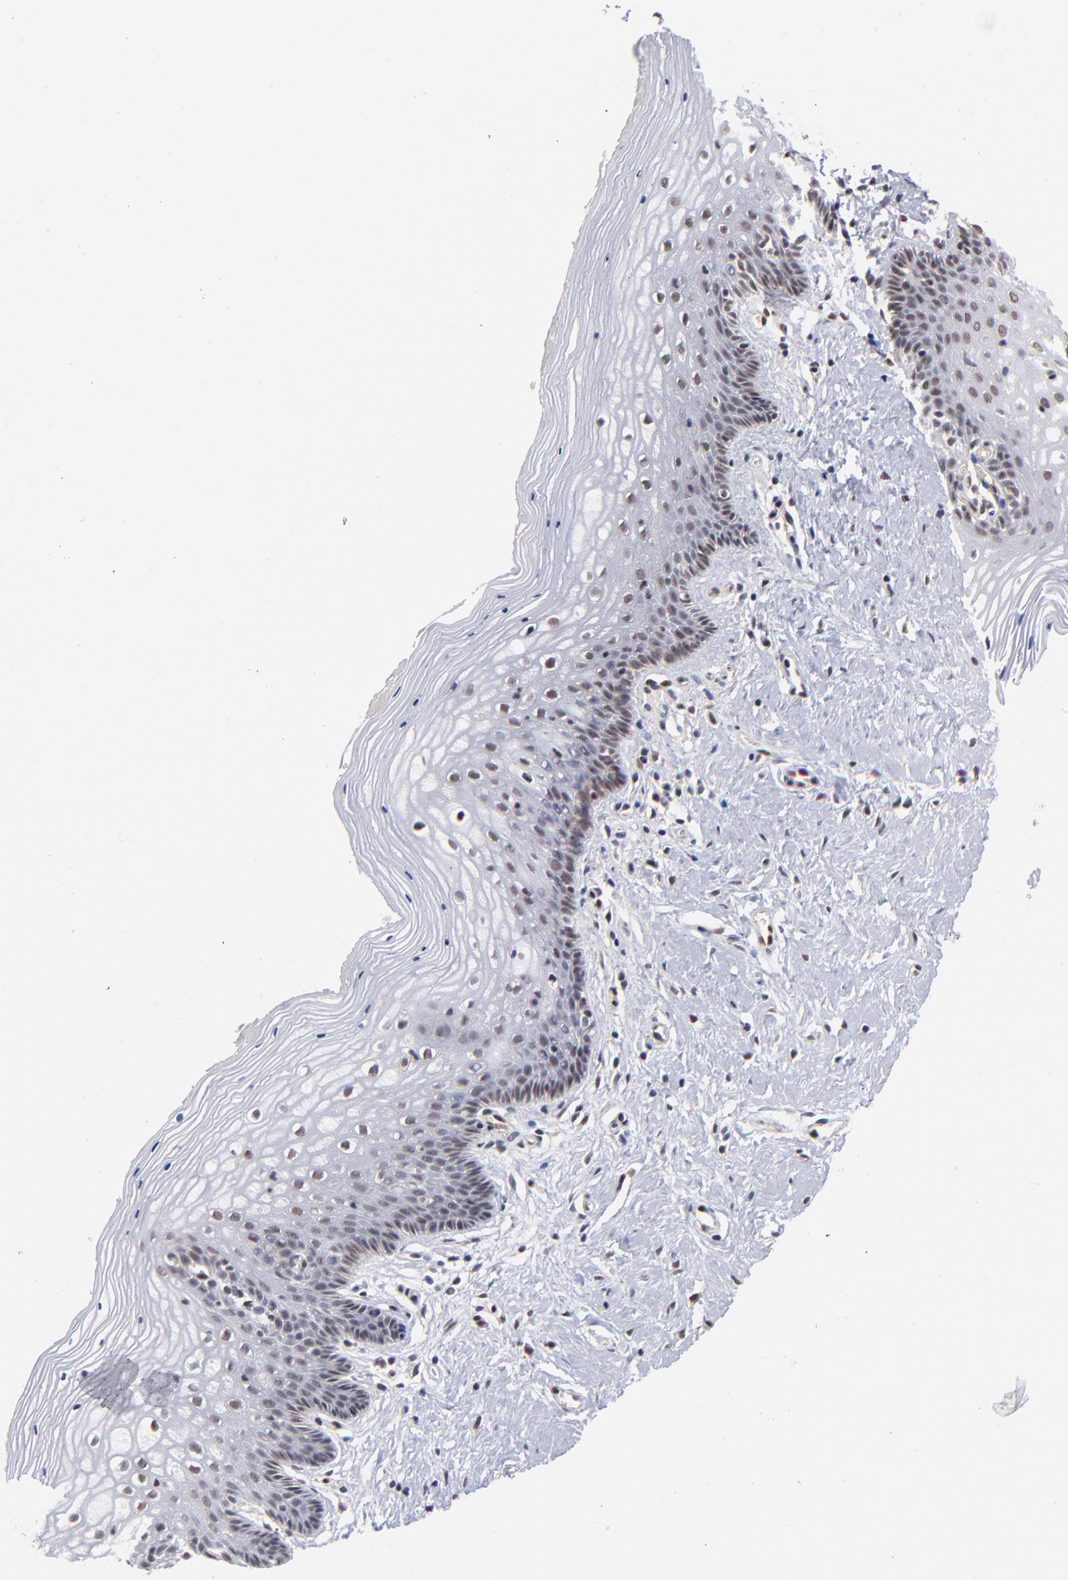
{"staining": {"intensity": "weak", "quantity": "<25%", "location": "nuclear"}, "tissue": "vagina", "cell_type": "Squamous epithelial cells", "image_type": "normal", "snomed": [{"axis": "morphology", "description": "Normal tissue, NOS"}, {"axis": "topography", "description": "Vagina"}], "caption": "Immunohistochemical staining of benign vagina demonstrates no significant positivity in squamous epithelial cells.", "gene": "GABPA", "patient": {"sex": "female", "age": 46}}